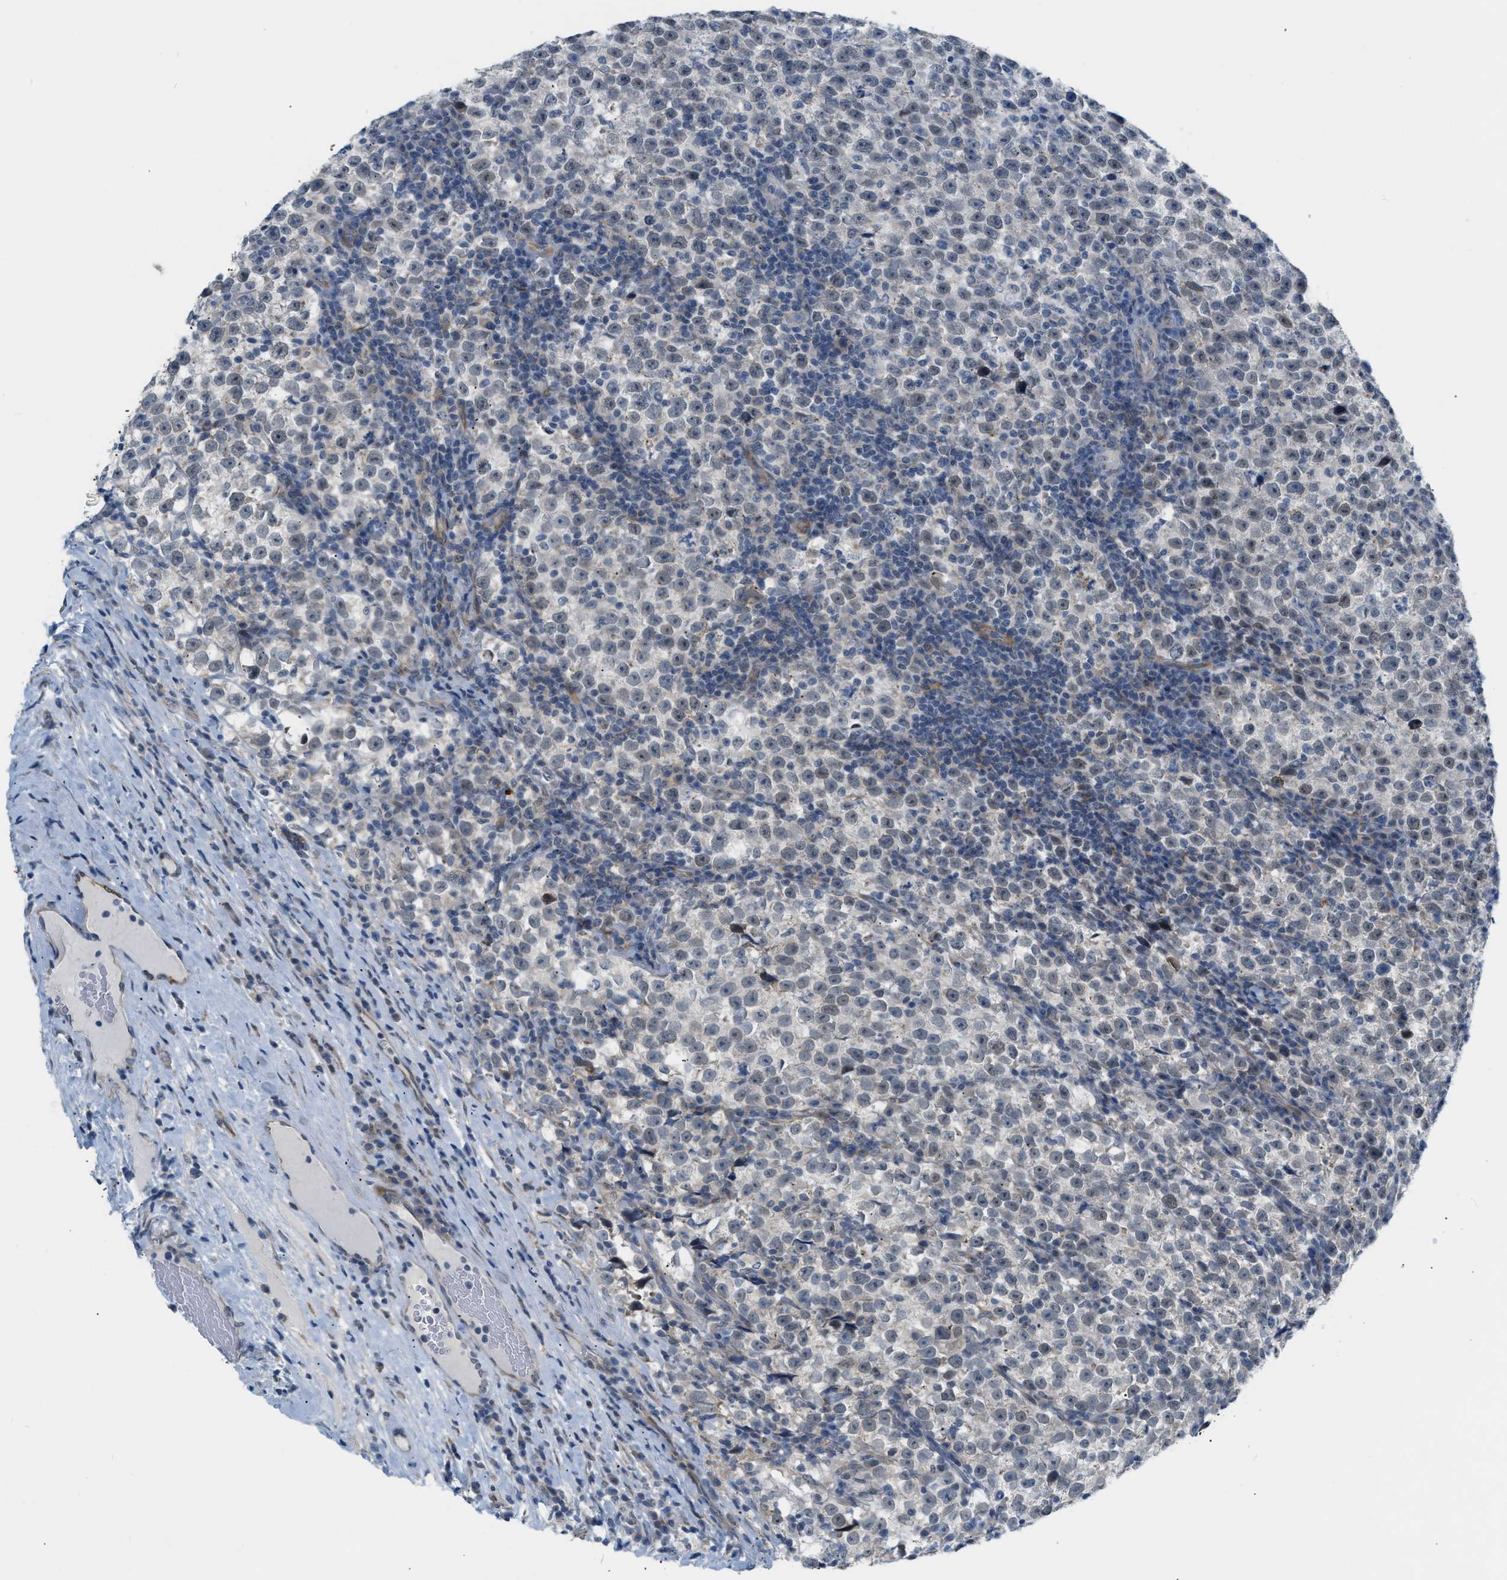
{"staining": {"intensity": "negative", "quantity": "none", "location": "none"}, "tissue": "testis cancer", "cell_type": "Tumor cells", "image_type": "cancer", "snomed": [{"axis": "morphology", "description": "Normal tissue, NOS"}, {"axis": "morphology", "description": "Seminoma, NOS"}, {"axis": "topography", "description": "Testis"}], "caption": "Immunohistochemistry (IHC) photomicrograph of human testis seminoma stained for a protein (brown), which demonstrates no expression in tumor cells.", "gene": "ZNF408", "patient": {"sex": "male", "age": 43}}